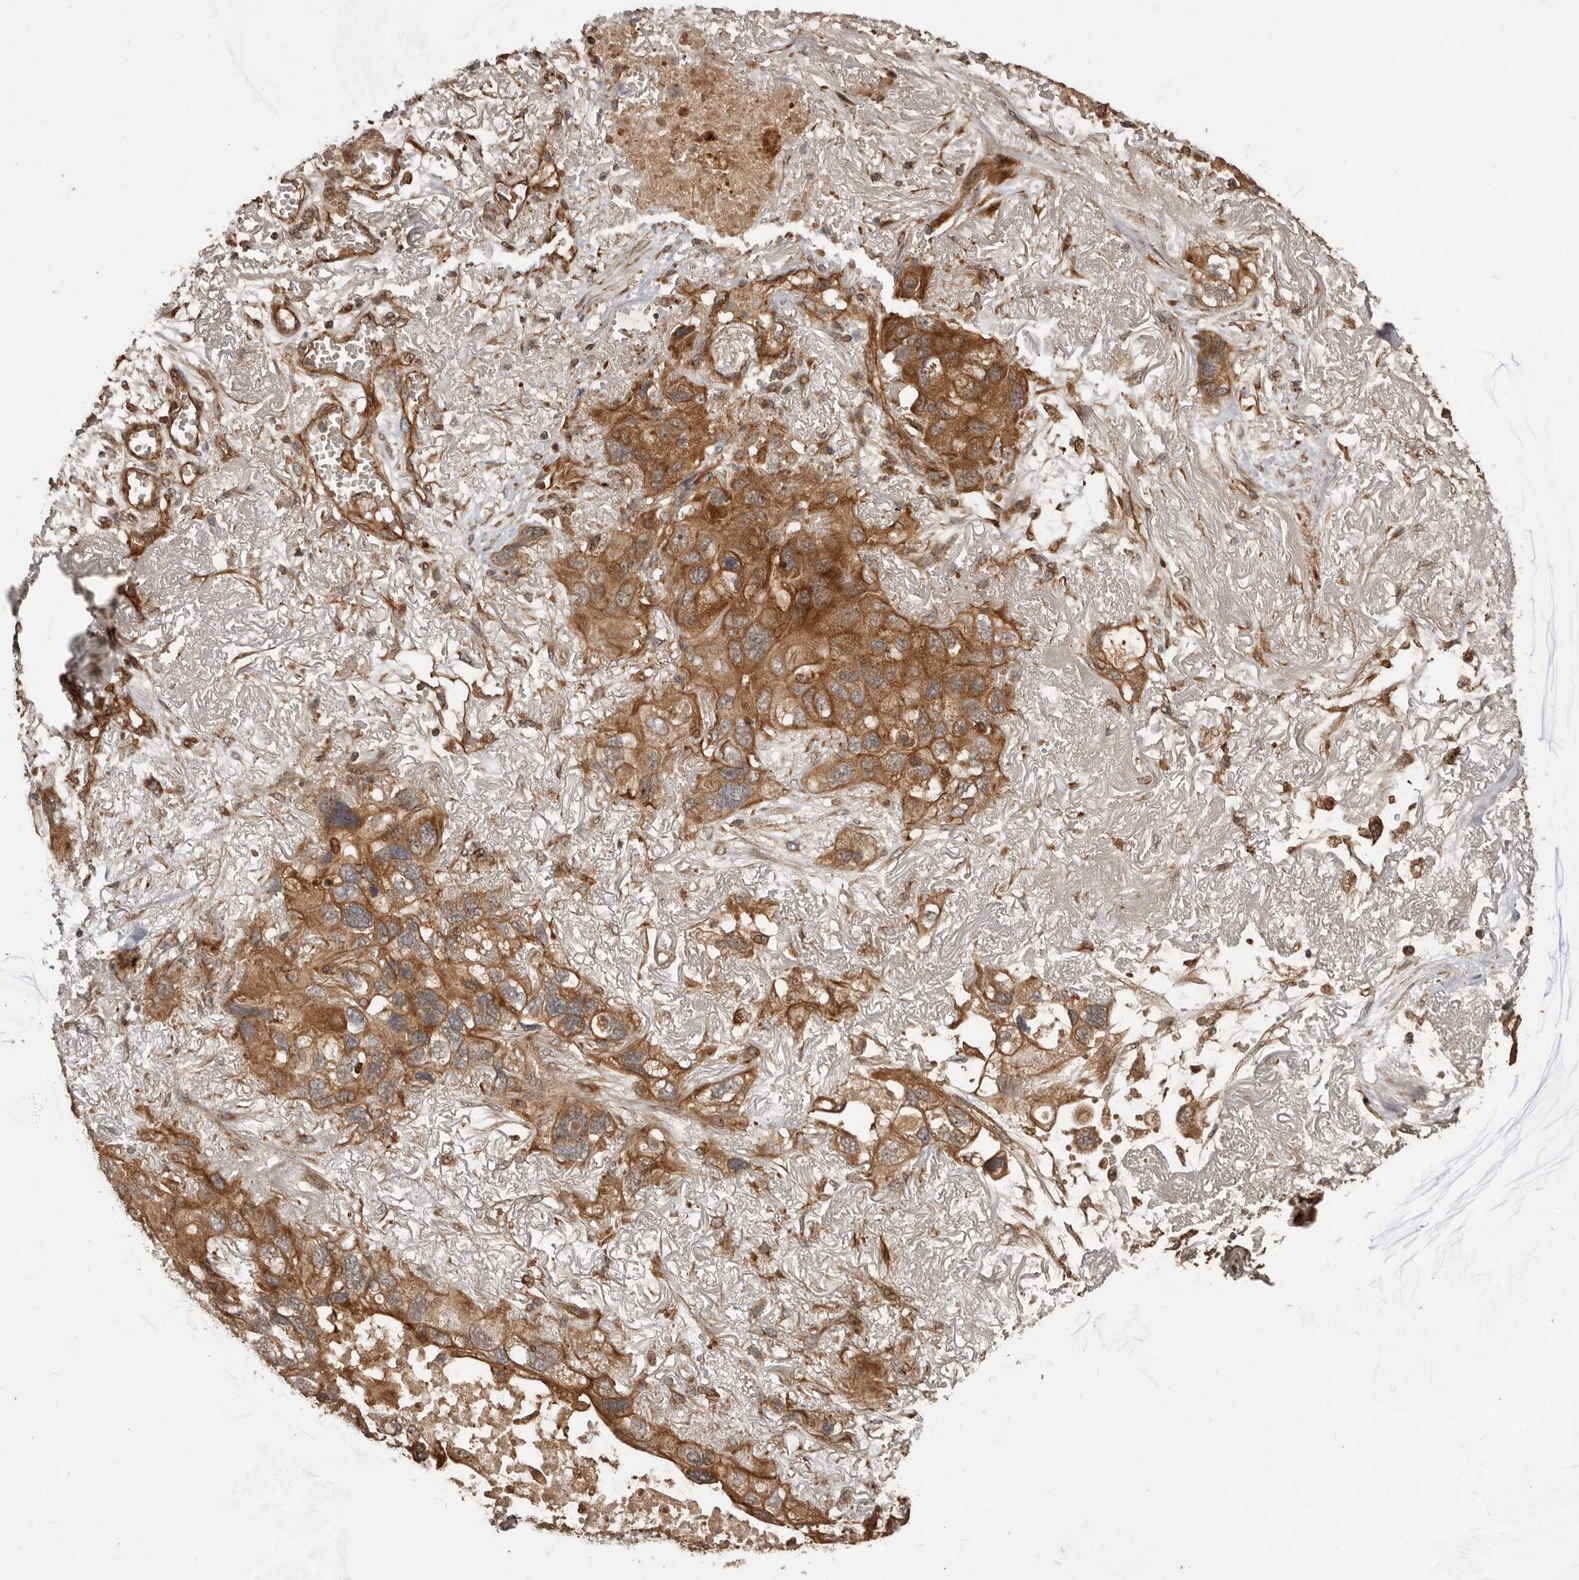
{"staining": {"intensity": "moderate", "quantity": ">75%", "location": "cytoplasmic/membranous"}, "tissue": "lung cancer", "cell_type": "Tumor cells", "image_type": "cancer", "snomed": [{"axis": "morphology", "description": "Squamous cell carcinoma, NOS"}, {"axis": "topography", "description": "Lung"}], "caption": "An IHC photomicrograph of tumor tissue is shown. Protein staining in brown labels moderate cytoplasmic/membranous positivity in lung cancer within tumor cells. The staining was performed using DAB to visualize the protein expression in brown, while the nuclei were stained in blue with hematoxylin (Magnification: 20x).", "gene": "STK36", "patient": {"sex": "female", "age": 73}}